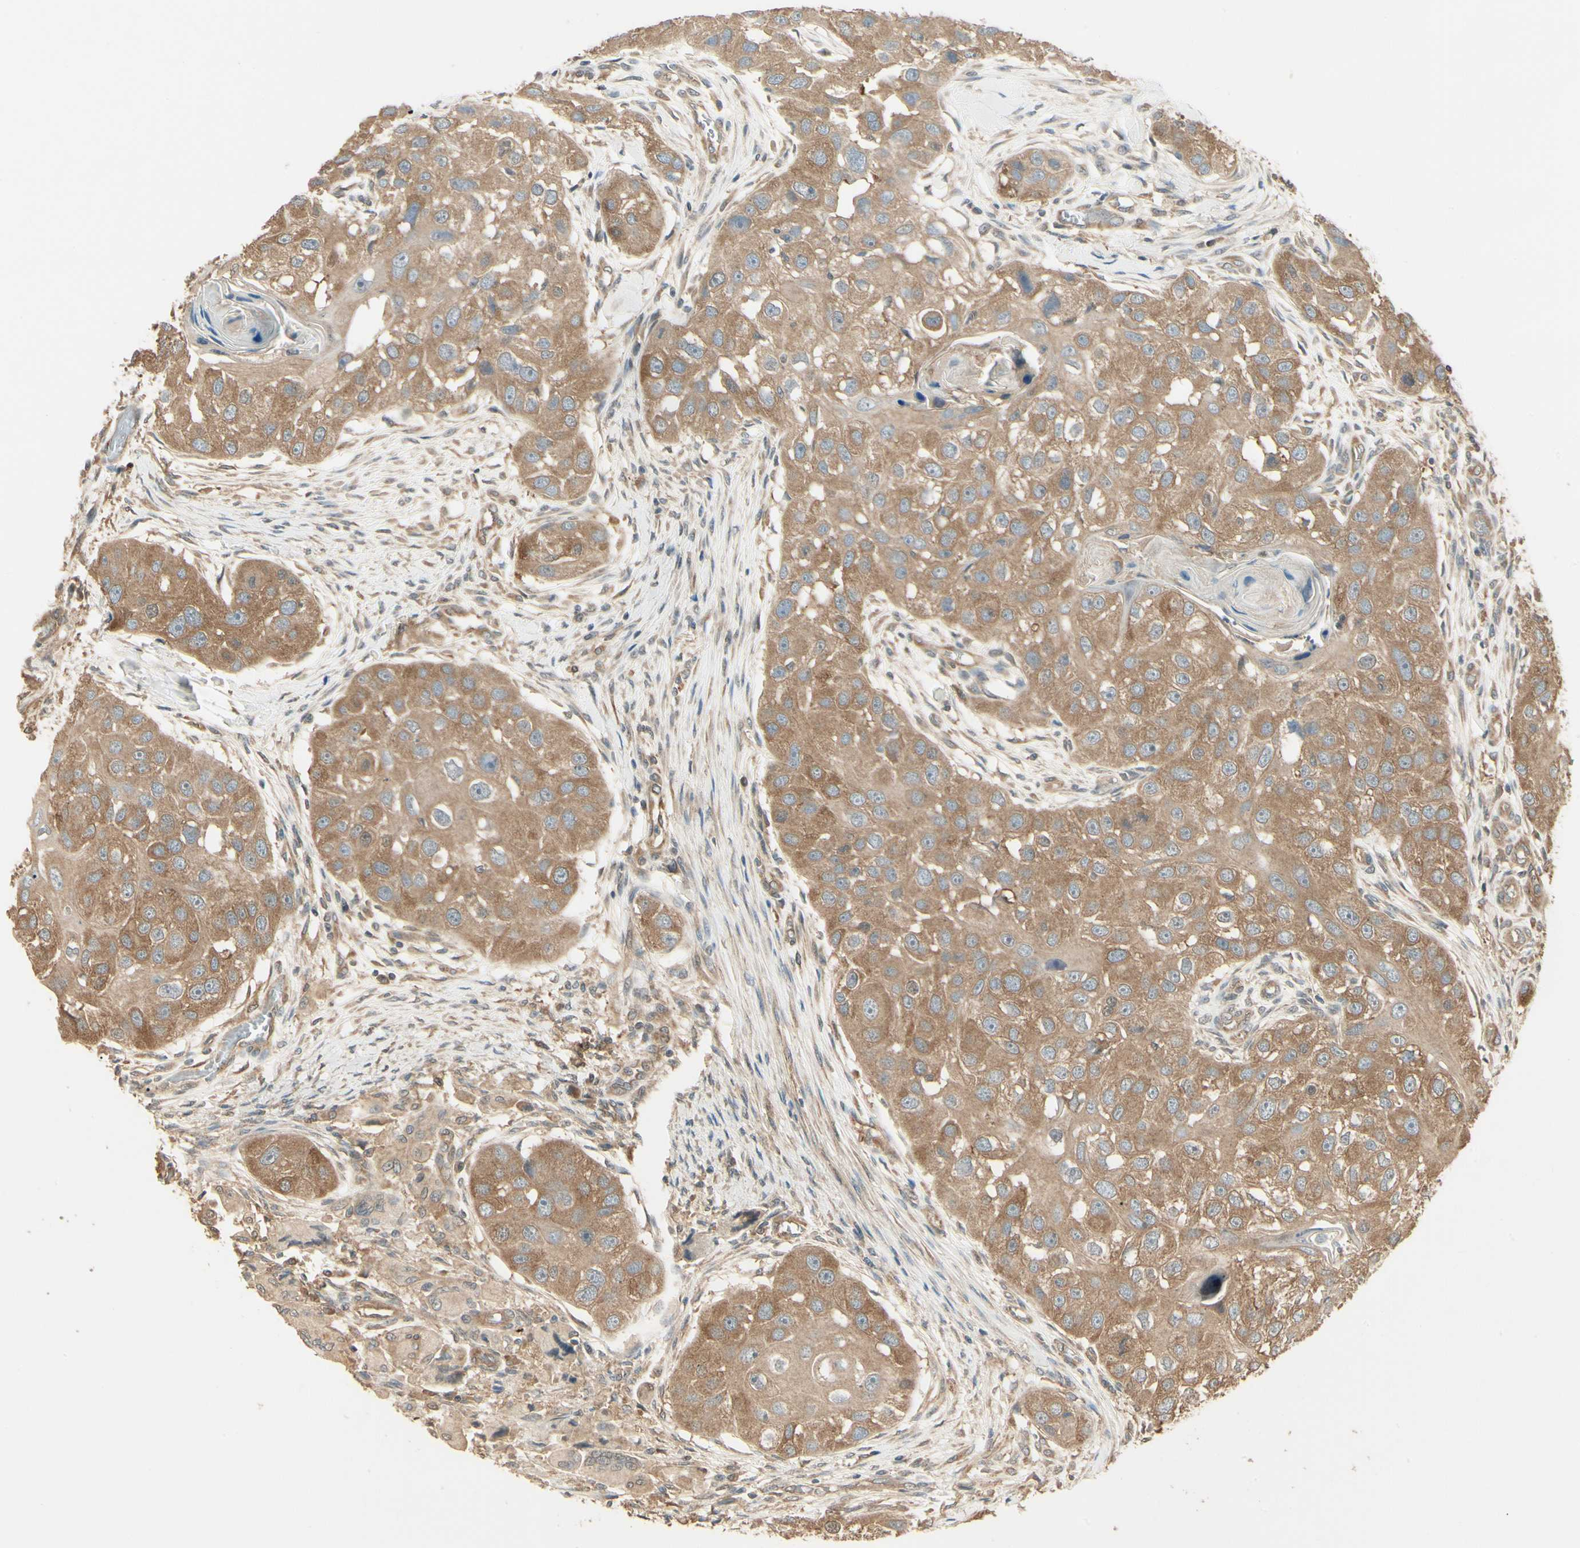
{"staining": {"intensity": "moderate", "quantity": ">75%", "location": "cytoplasmic/membranous"}, "tissue": "head and neck cancer", "cell_type": "Tumor cells", "image_type": "cancer", "snomed": [{"axis": "morphology", "description": "Normal tissue, NOS"}, {"axis": "morphology", "description": "Squamous cell carcinoma, NOS"}, {"axis": "topography", "description": "Skeletal muscle"}, {"axis": "topography", "description": "Head-Neck"}], "caption": "Moderate cytoplasmic/membranous staining for a protein is seen in approximately >75% of tumor cells of head and neck cancer using IHC.", "gene": "CCT7", "patient": {"sex": "male", "age": 51}}